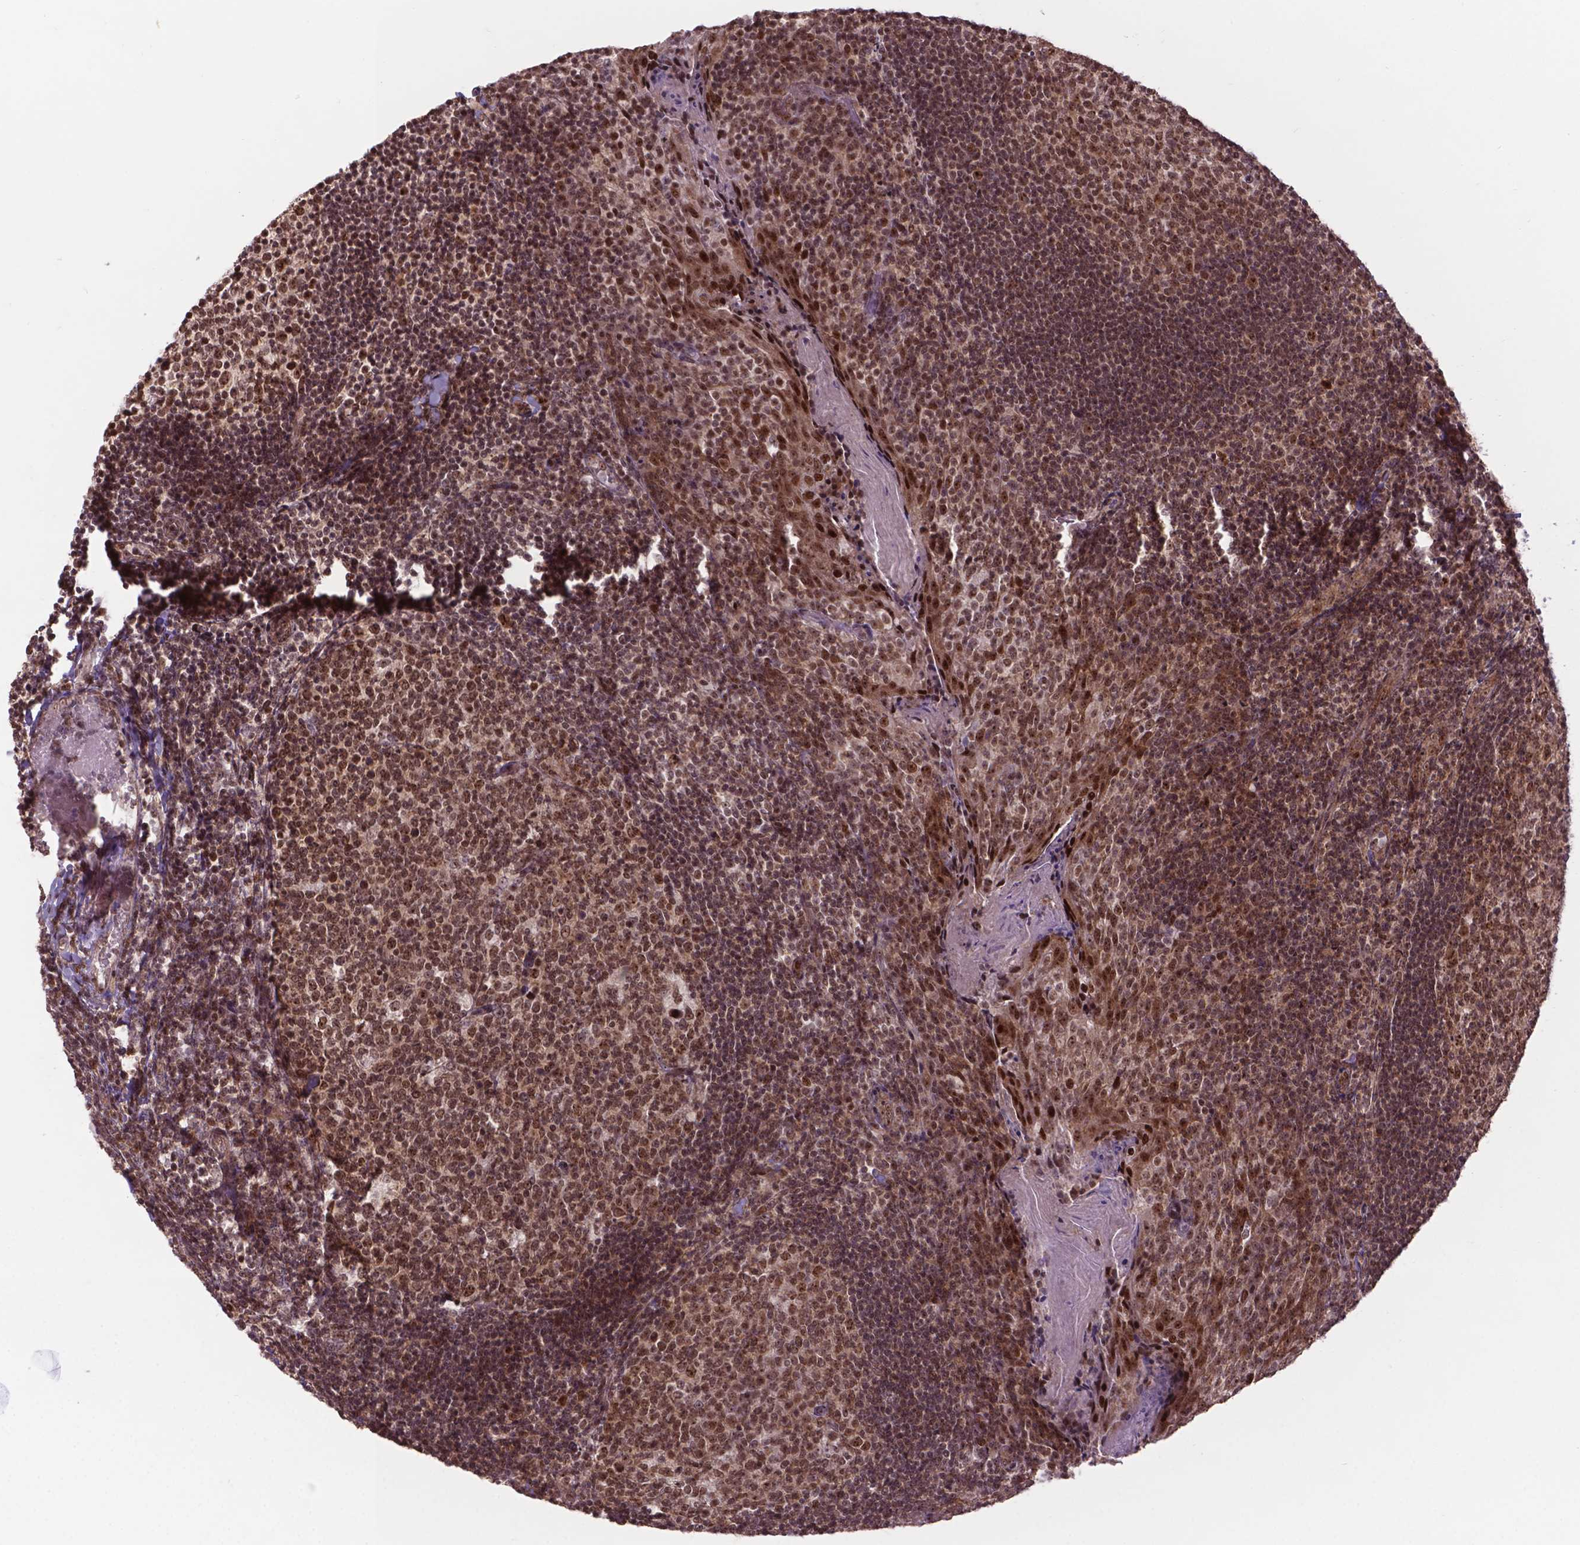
{"staining": {"intensity": "moderate", "quantity": ">75%", "location": "nuclear"}, "tissue": "tonsil", "cell_type": "Germinal center cells", "image_type": "normal", "snomed": [{"axis": "morphology", "description": "Normal tissue, NOS"}, {"axis": "topography", "description": "Tonsil"}], "caption": "Brown immunohistochemical staining in benign tonsil demonstrates moderate nuclear staining in approximately >75% of germinal center cells. (Stains: DAB (3,3'-diaminobenzidine) in brown, nuclei in blue, Microscopy: brightfield microscopy at high magnification).", "gene": "CSNK2A1", "patient": {"sex": "female", "age": 10}}